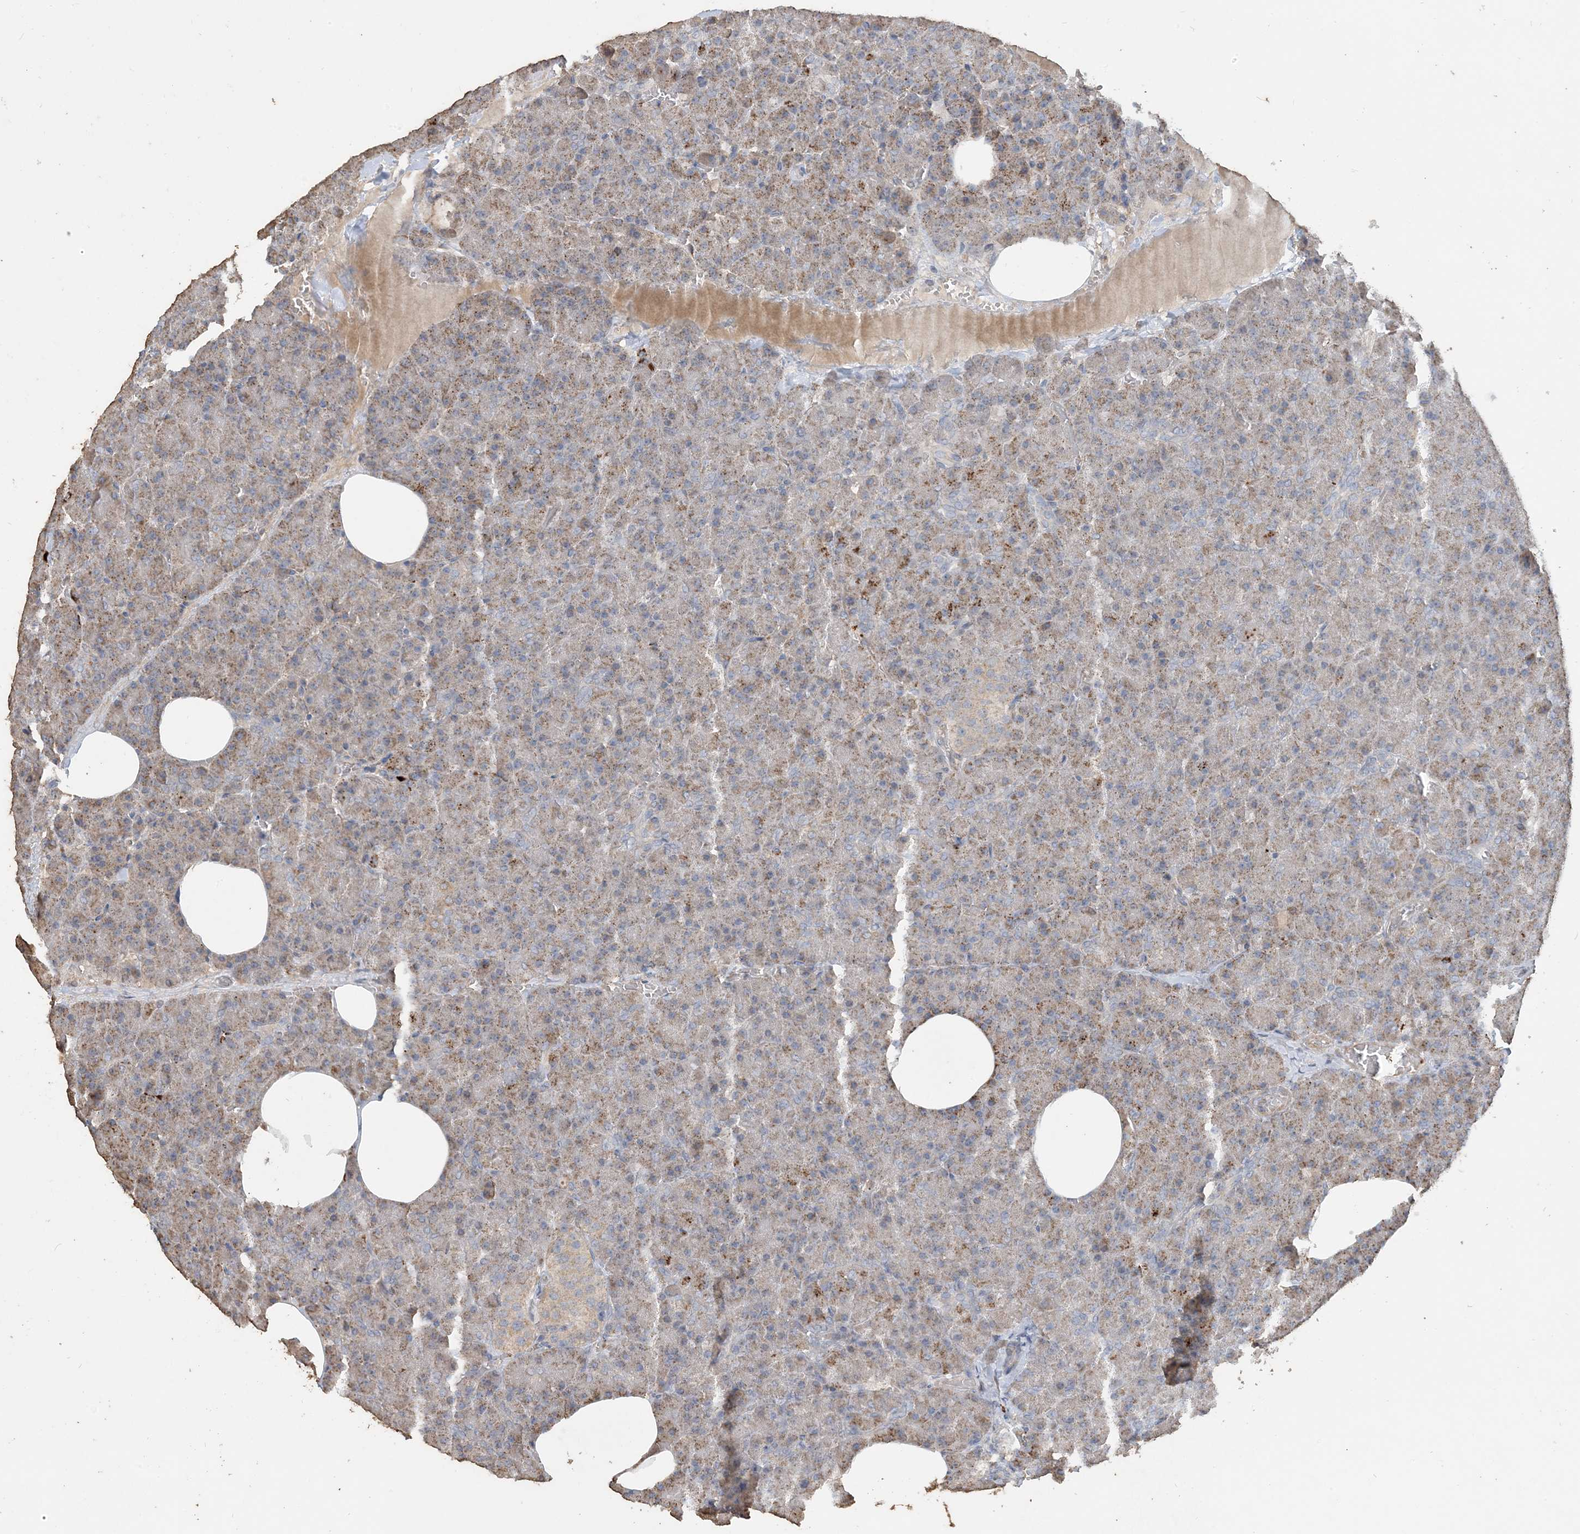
{"staining": {"intensity": "strong", "quantity": "25%-75%", "location": "cytoplasmic/membranous"}, "tissue": "pancreas", "cell_type": "Exocrine glandular cells", "image_type": "normal", "snomed": [{"axis": "morphology", "description": "Normal tissue, NOS"}, {"axis": "morphology", "description": "Carcinoid, malignant, NOS"}, {"axis": "topography", "description": "Pancreas"}], "caption": "Immunohistochemistry (IHC) of unremarkable pancreas displays high levels of strong cytoplasmic/membranous positivity in about 25%-75% of exocrine glandular cells. (DAB (3,3'-diaminobenzidine) = brown stain, brightfield microscopy at high magnification).", "gene": "SFMBT2", "patient": {"sex": "female", "age": 35}}